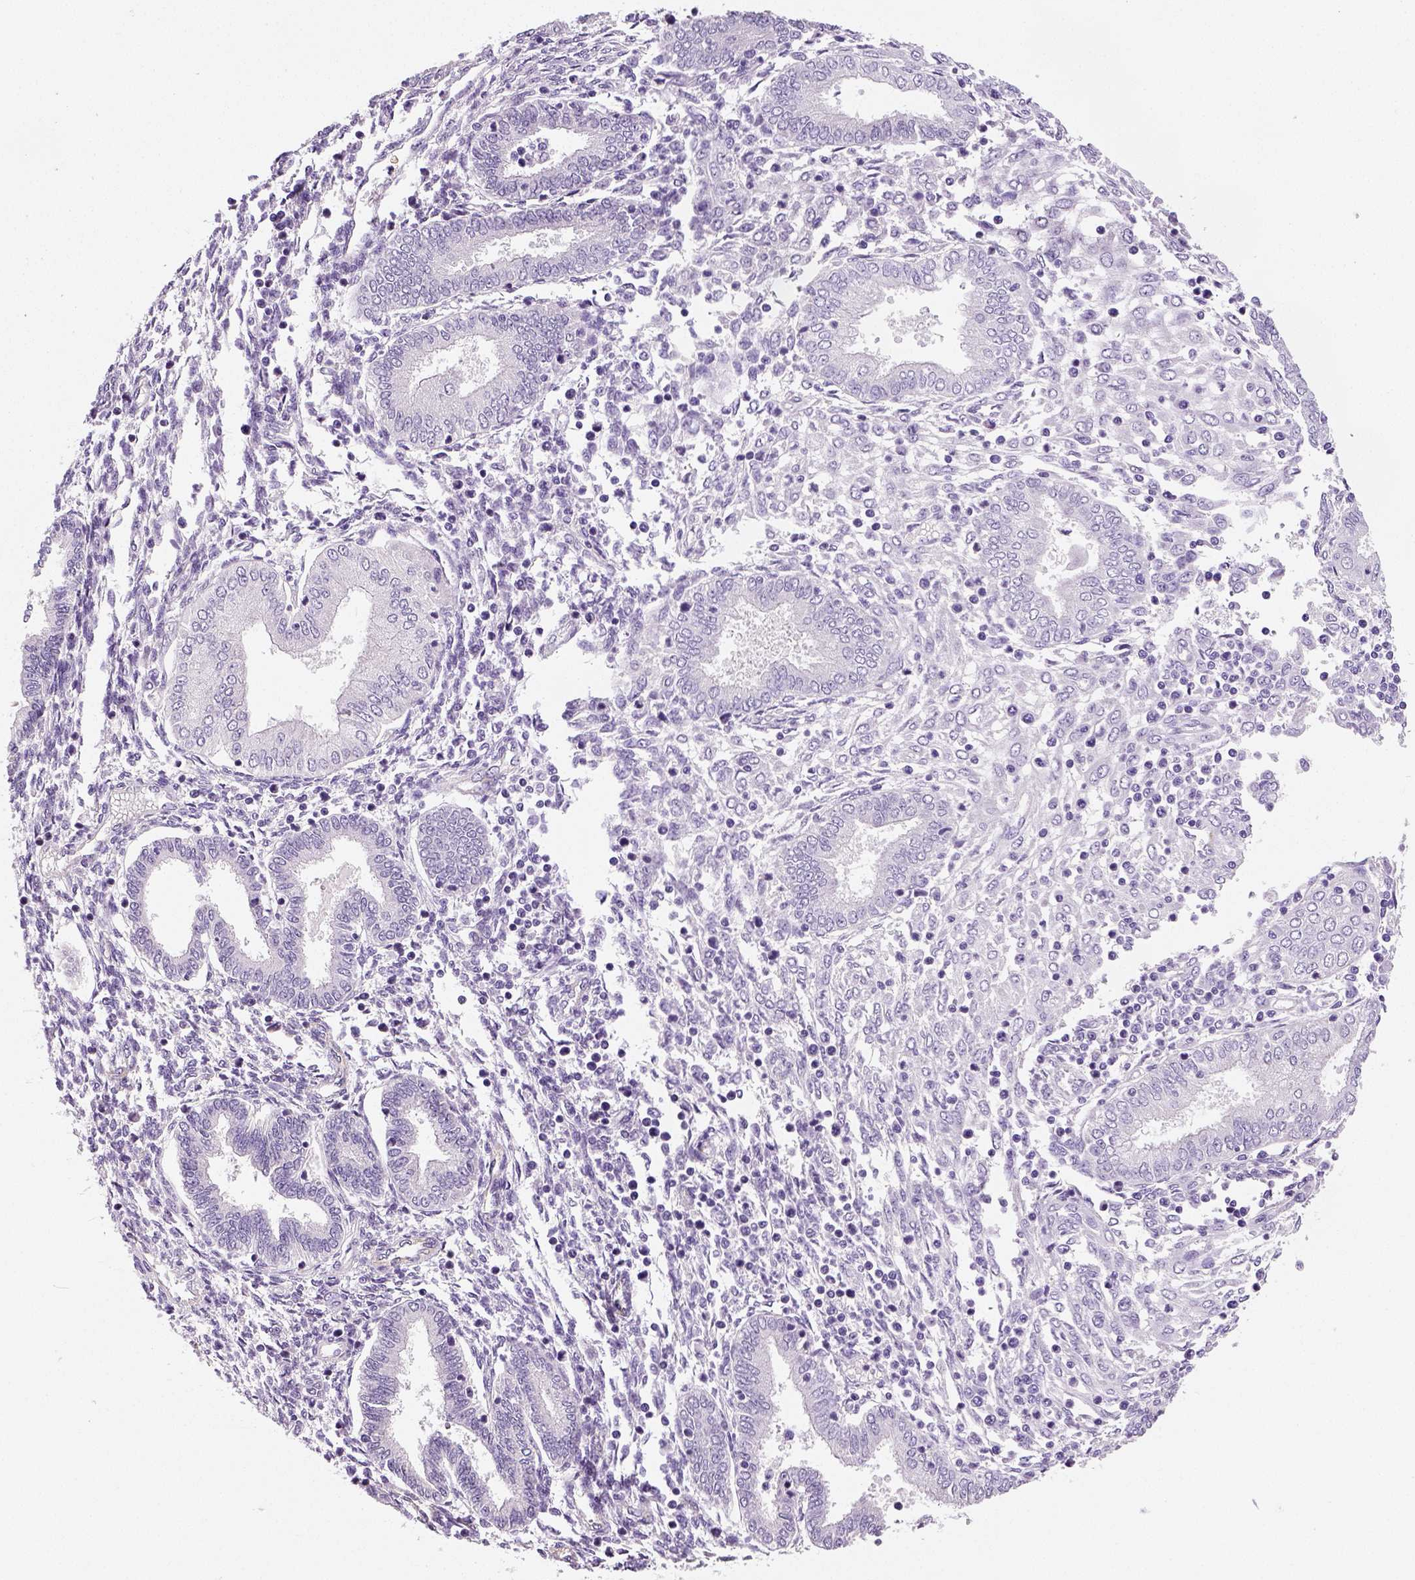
{"staining": {"intensity": "negative", "quantity": "none", "location": "none"}, "tissue": "endometrium", "cell_type": "Cells in endometrial stroma", "image_type": "normal", "snomed": [{"axis": "morphology", "description": "Normal tissue, NOS"}, {"axis": "topography", "description": "Endometrium"}], "caption": "DAB immunohistochemical staining of unremarkable human endometrium shows no significant expression in cells in endometrial stroma. Nuclei are stained in blue.", "gene": "ENSG00000250349", "patient": {"sex": "female", "age": 42}}